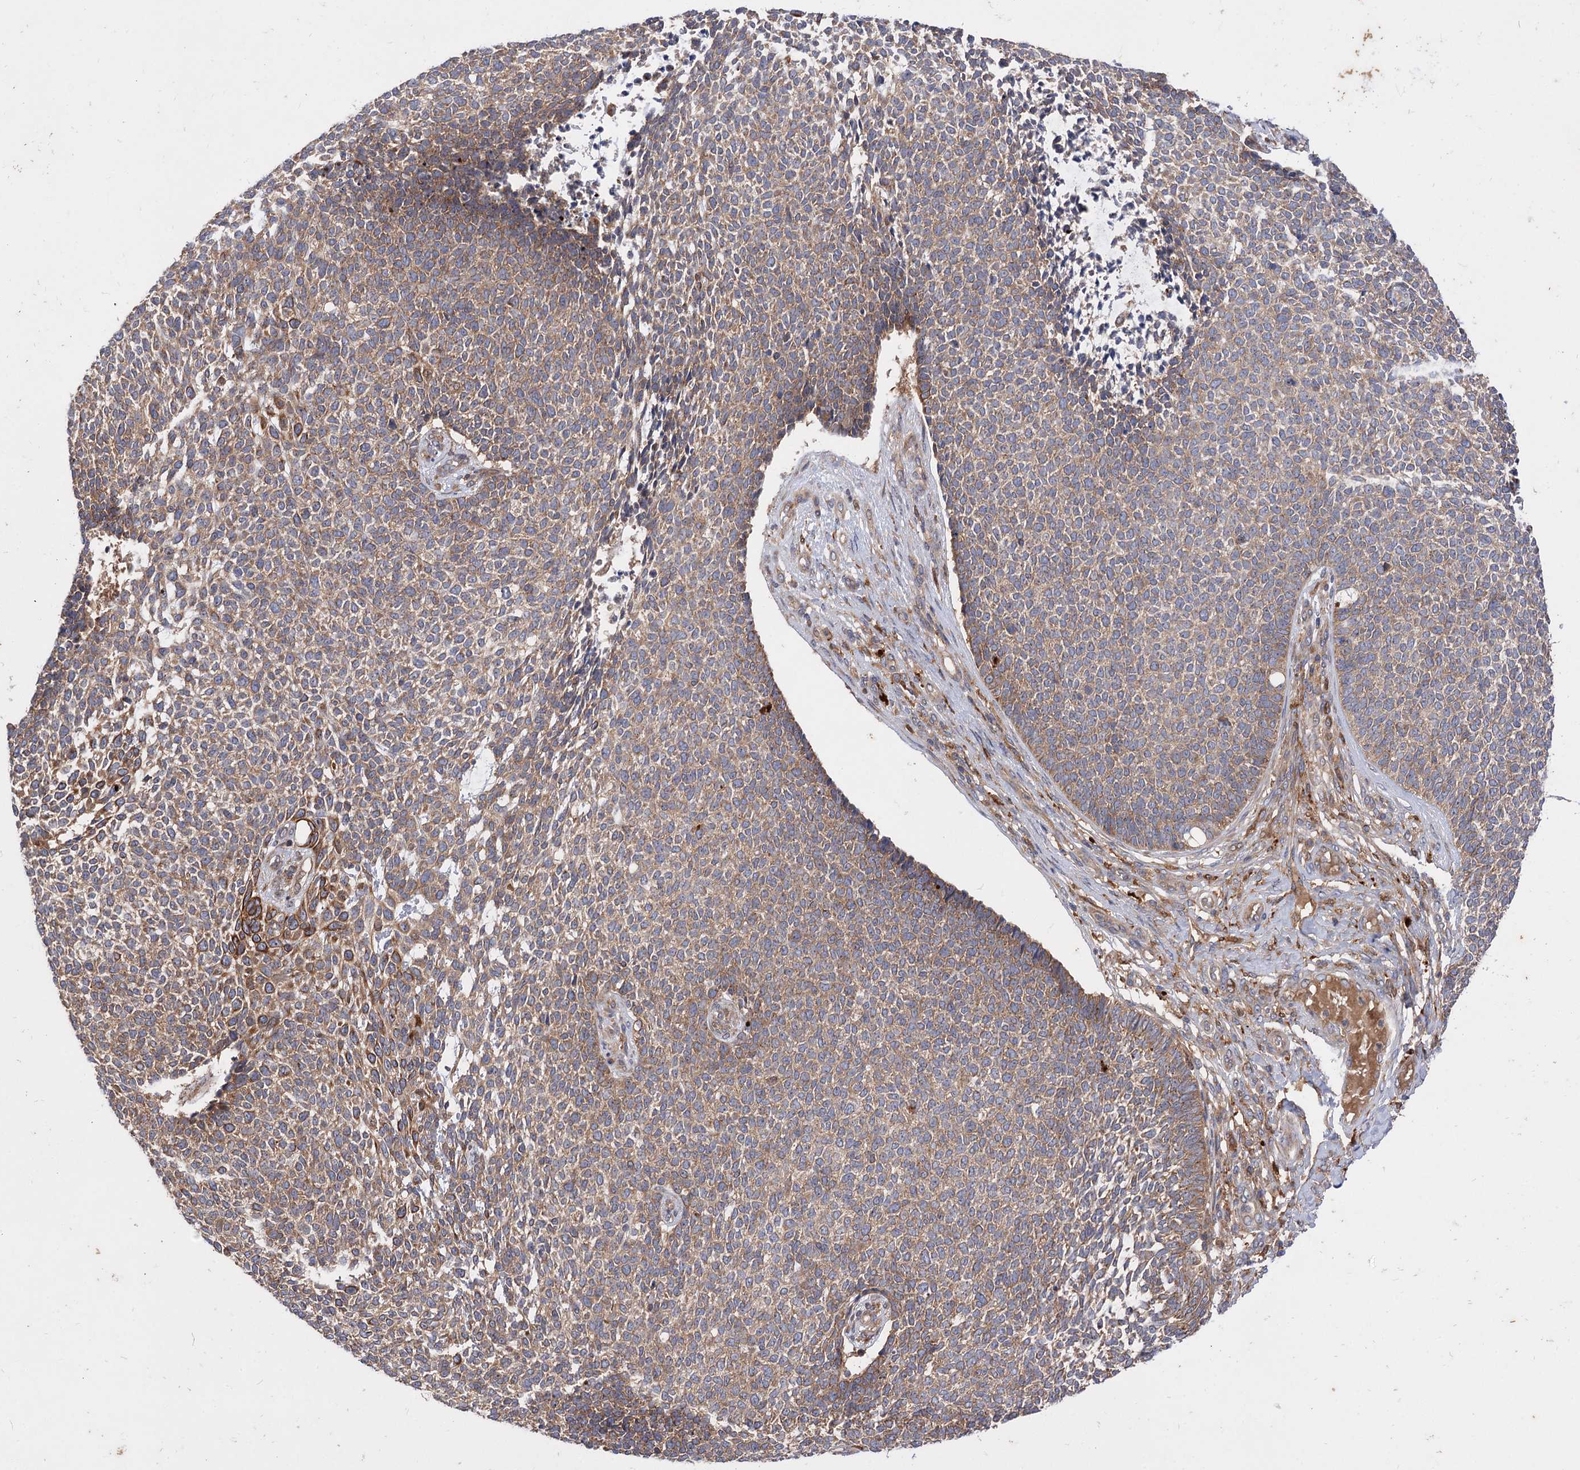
{"staining": {"intensity": "moderate", "quantity": ">75%", "location": "cytoplasmic/membranous"}, "tissue": "skin cancer", "cell_type": "Tumor cells", "image_type": "cancer", "snomed": [{"axis": "morphology", "description": "Basal cell carcinoma"}, {"axis": "topography", "description": "Skin"}], "caption": "The image reveals staining of skin cancer (basal cell carcinoma), revealing moderate cytoplasmic/membranous protein positivity (brown color) within tumor cells. (Stains: DAB (3,3'-diaminobenzidine) in brown, nuclei in blue, Microscopy: brightfield microscopy at high magnification).", "gene": "PATL1", "patient": {"sex": "female", "age": 84}}